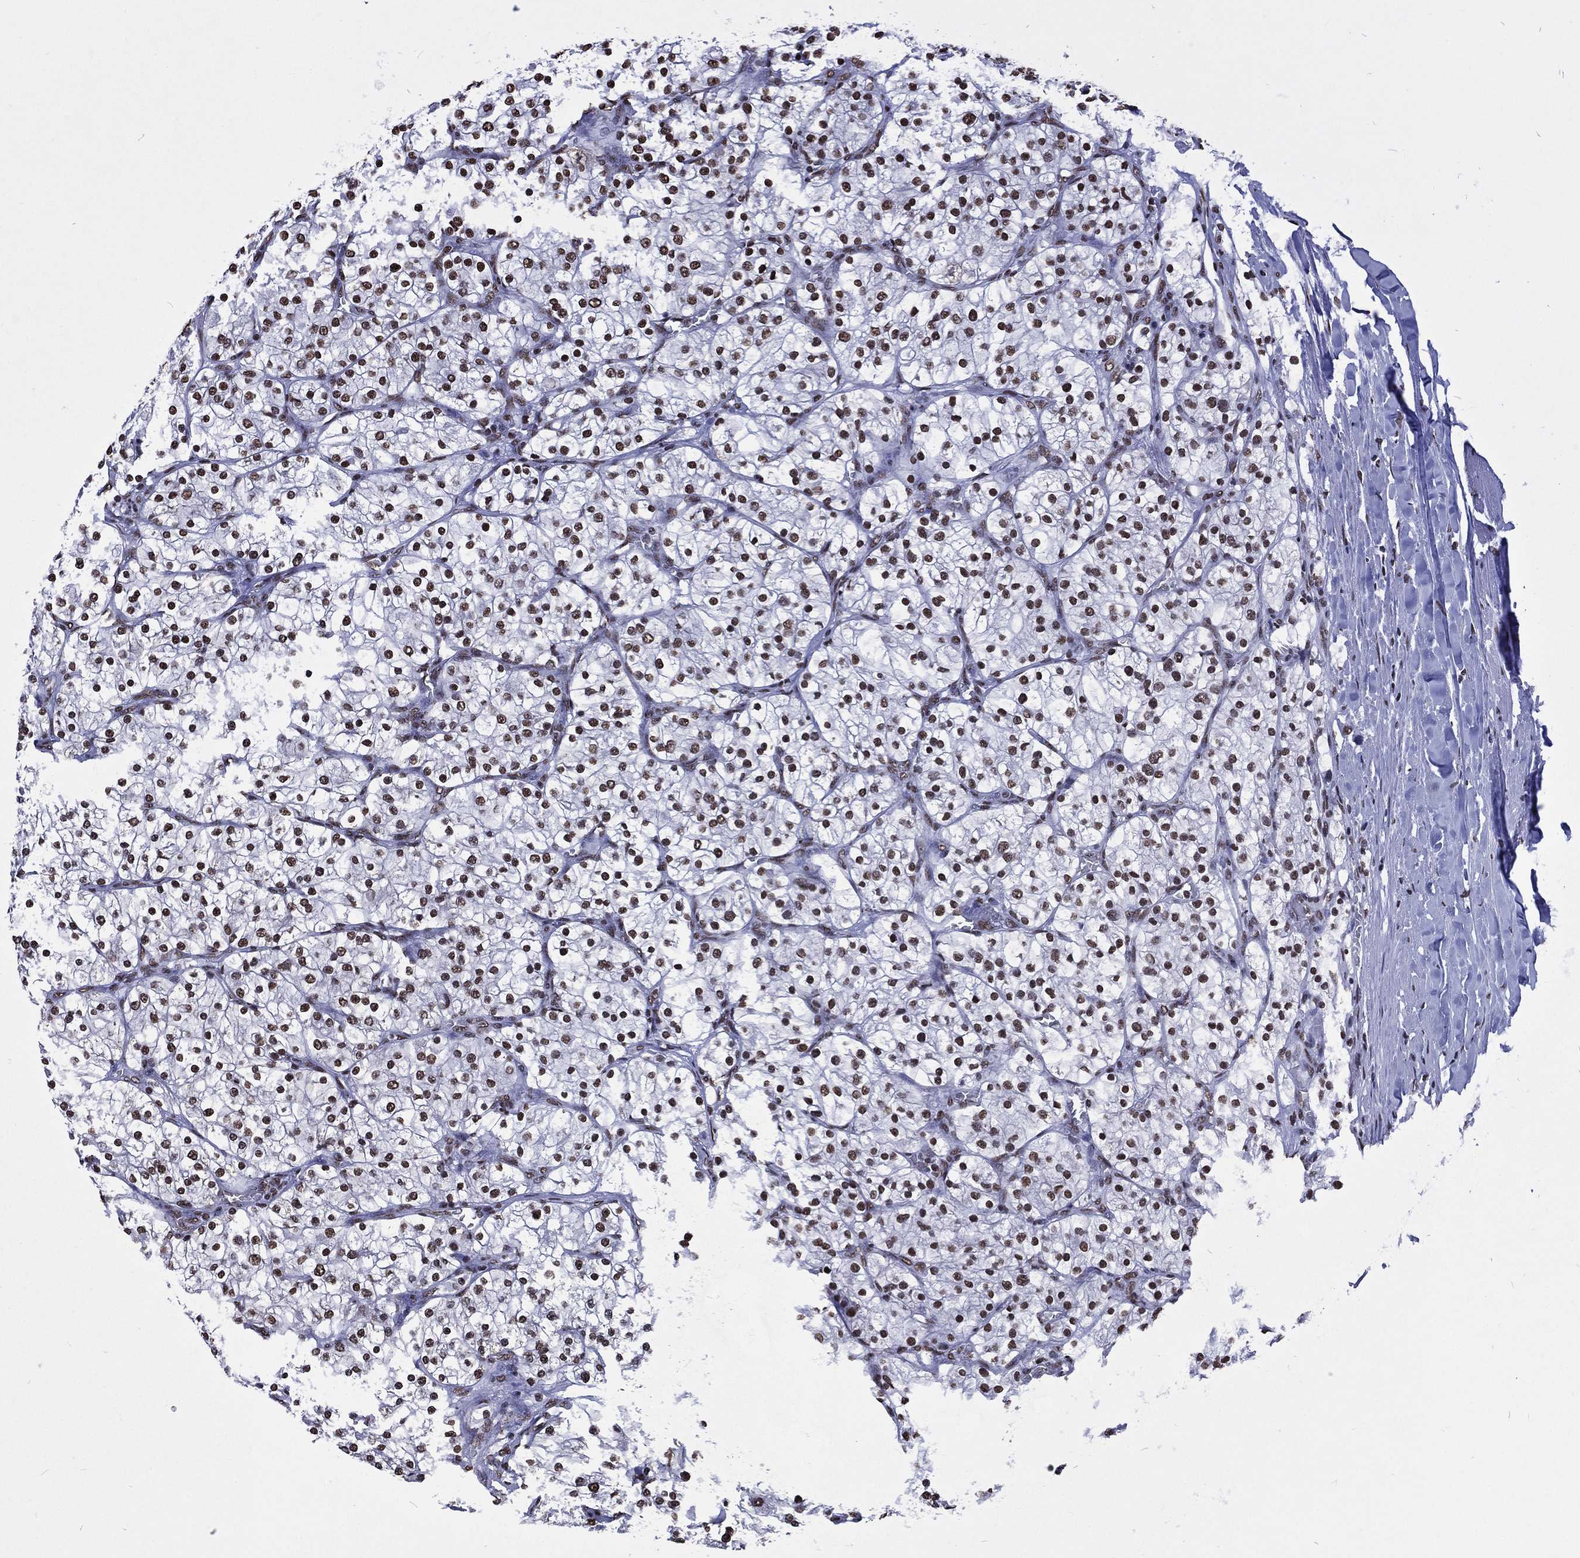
{"staining": {"intensity": "strong", "quantity": ">75%", "location": "nuclear"}, "tissue": "renal cancer", "cell_type": "Tumor cells", "image_type": "cancer", "snomed": [{"axis": "morphology", "description": "Adenocarcinoma, NOS"}, {"axis": "topography", "description": "Kidney"}], "caption": "High-magnification brightfield microscopy of renal cancer (adenocarcinoma) stained with DAB (3,3'-diaminobenzidine) (brown) and counterstained with hematoxylin (blue). tumor cells exhibit strong nuclear expression is identified in approximately>75% of cells. Using DAB (3,3'-diaminobenzidine) (brown) and hematoxylin (blue) stains, captured at high magnification using brightfield microscopy.", "gene": "RETREG2", "patient": {"sex": "male", "age": 80}}